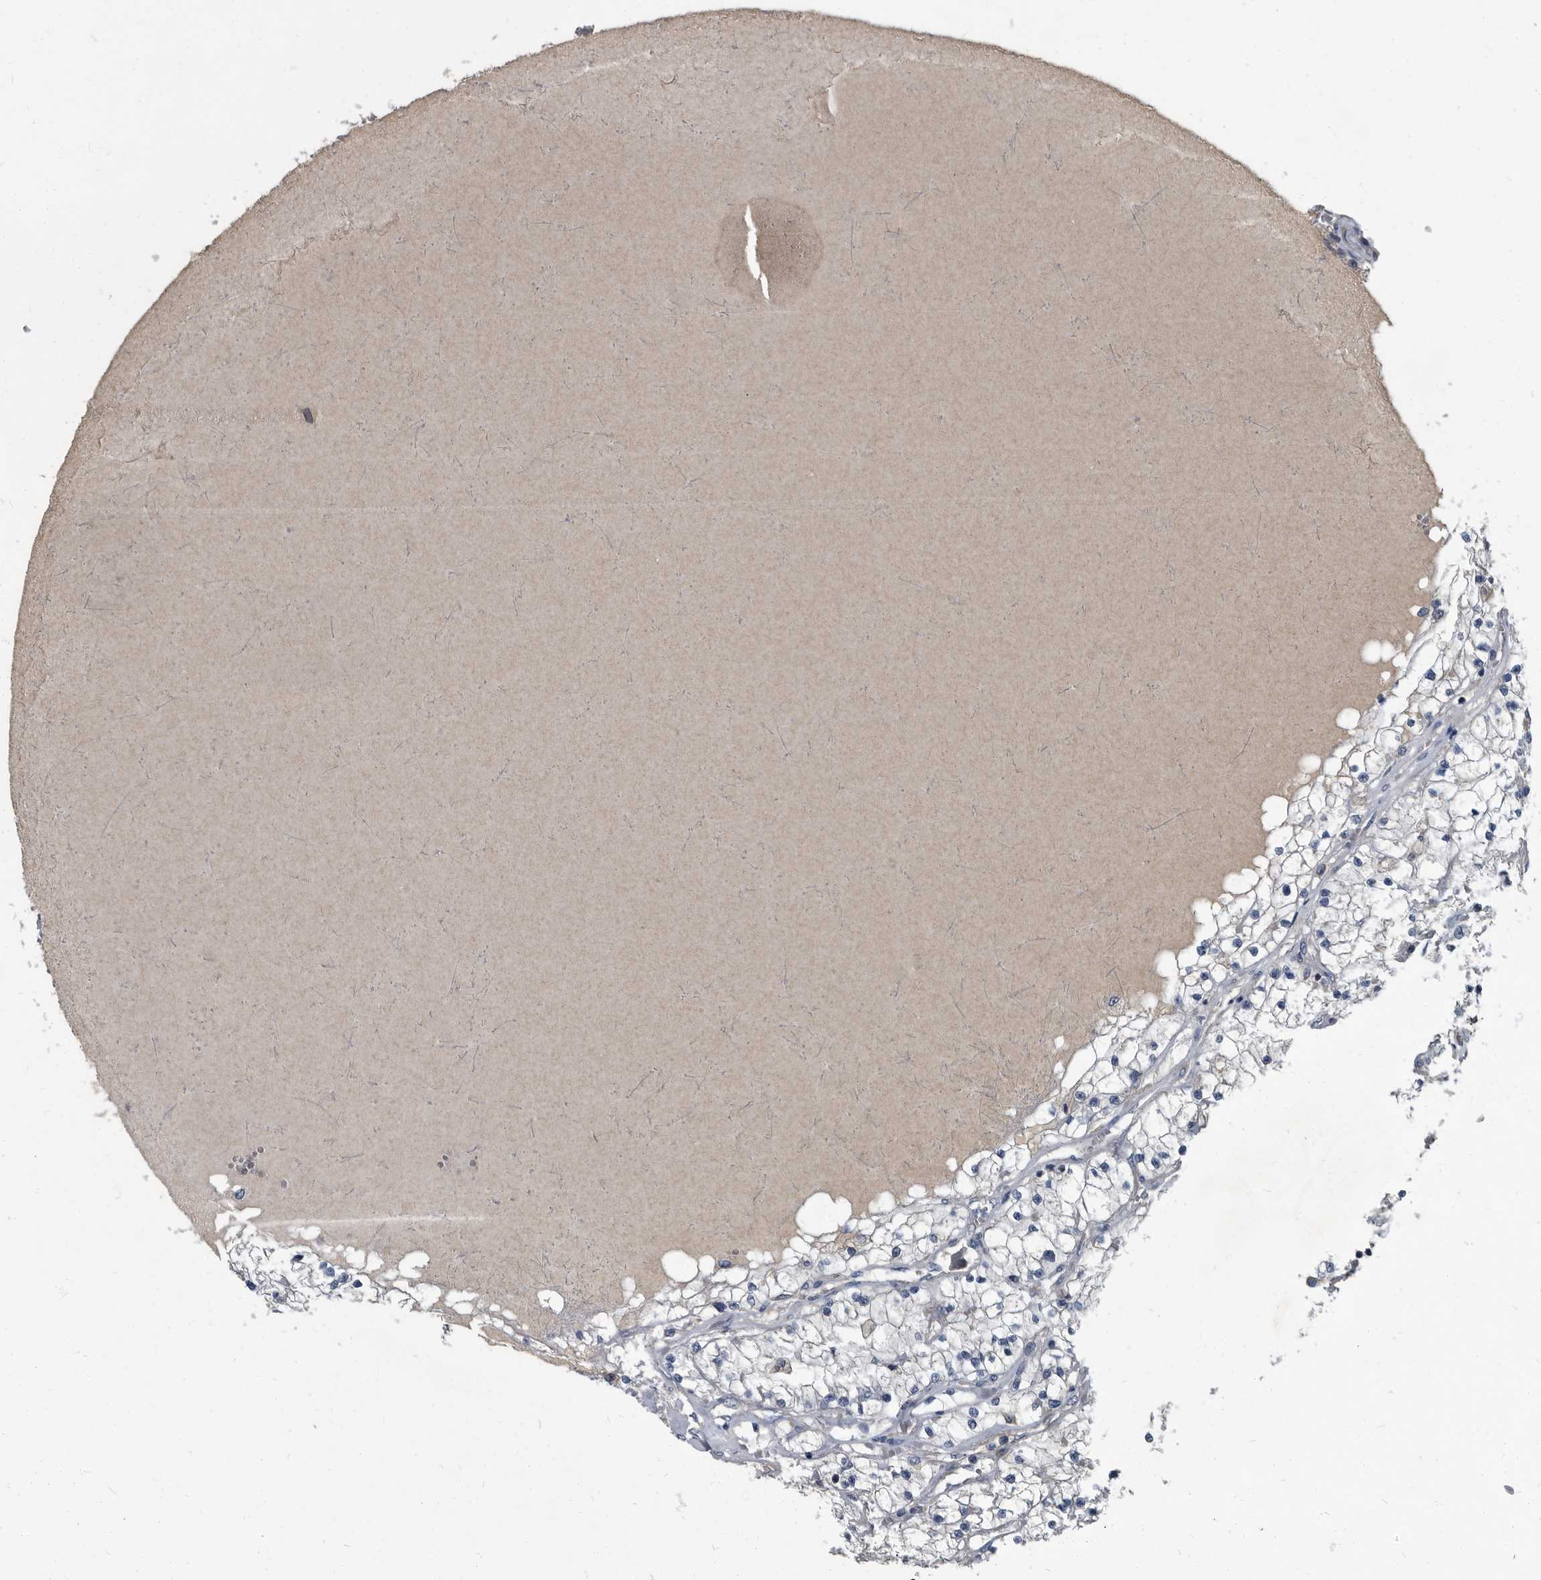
{"staining": {"intensity": "negative", "quantity": "none", "location": "none"}, "tissue": "renal cancer", "cell_type": "Tumor cells", "image_type": "cancer", "snomed": [{"axis": "morphology", "description": "Normal tissue, NOS"}, {"axis": "morphology", "description": "Adenocarcinoma, NOS"}, {"axis": "topography", "description": "Kidney"}], "caption": "This is a histopathology image of immunohistochemistry staining of renal adenocarcinoma, which shows no positivity in tumor cells.", "gene": "CDV3", "patient": {"sex": "male", "age": 68}}